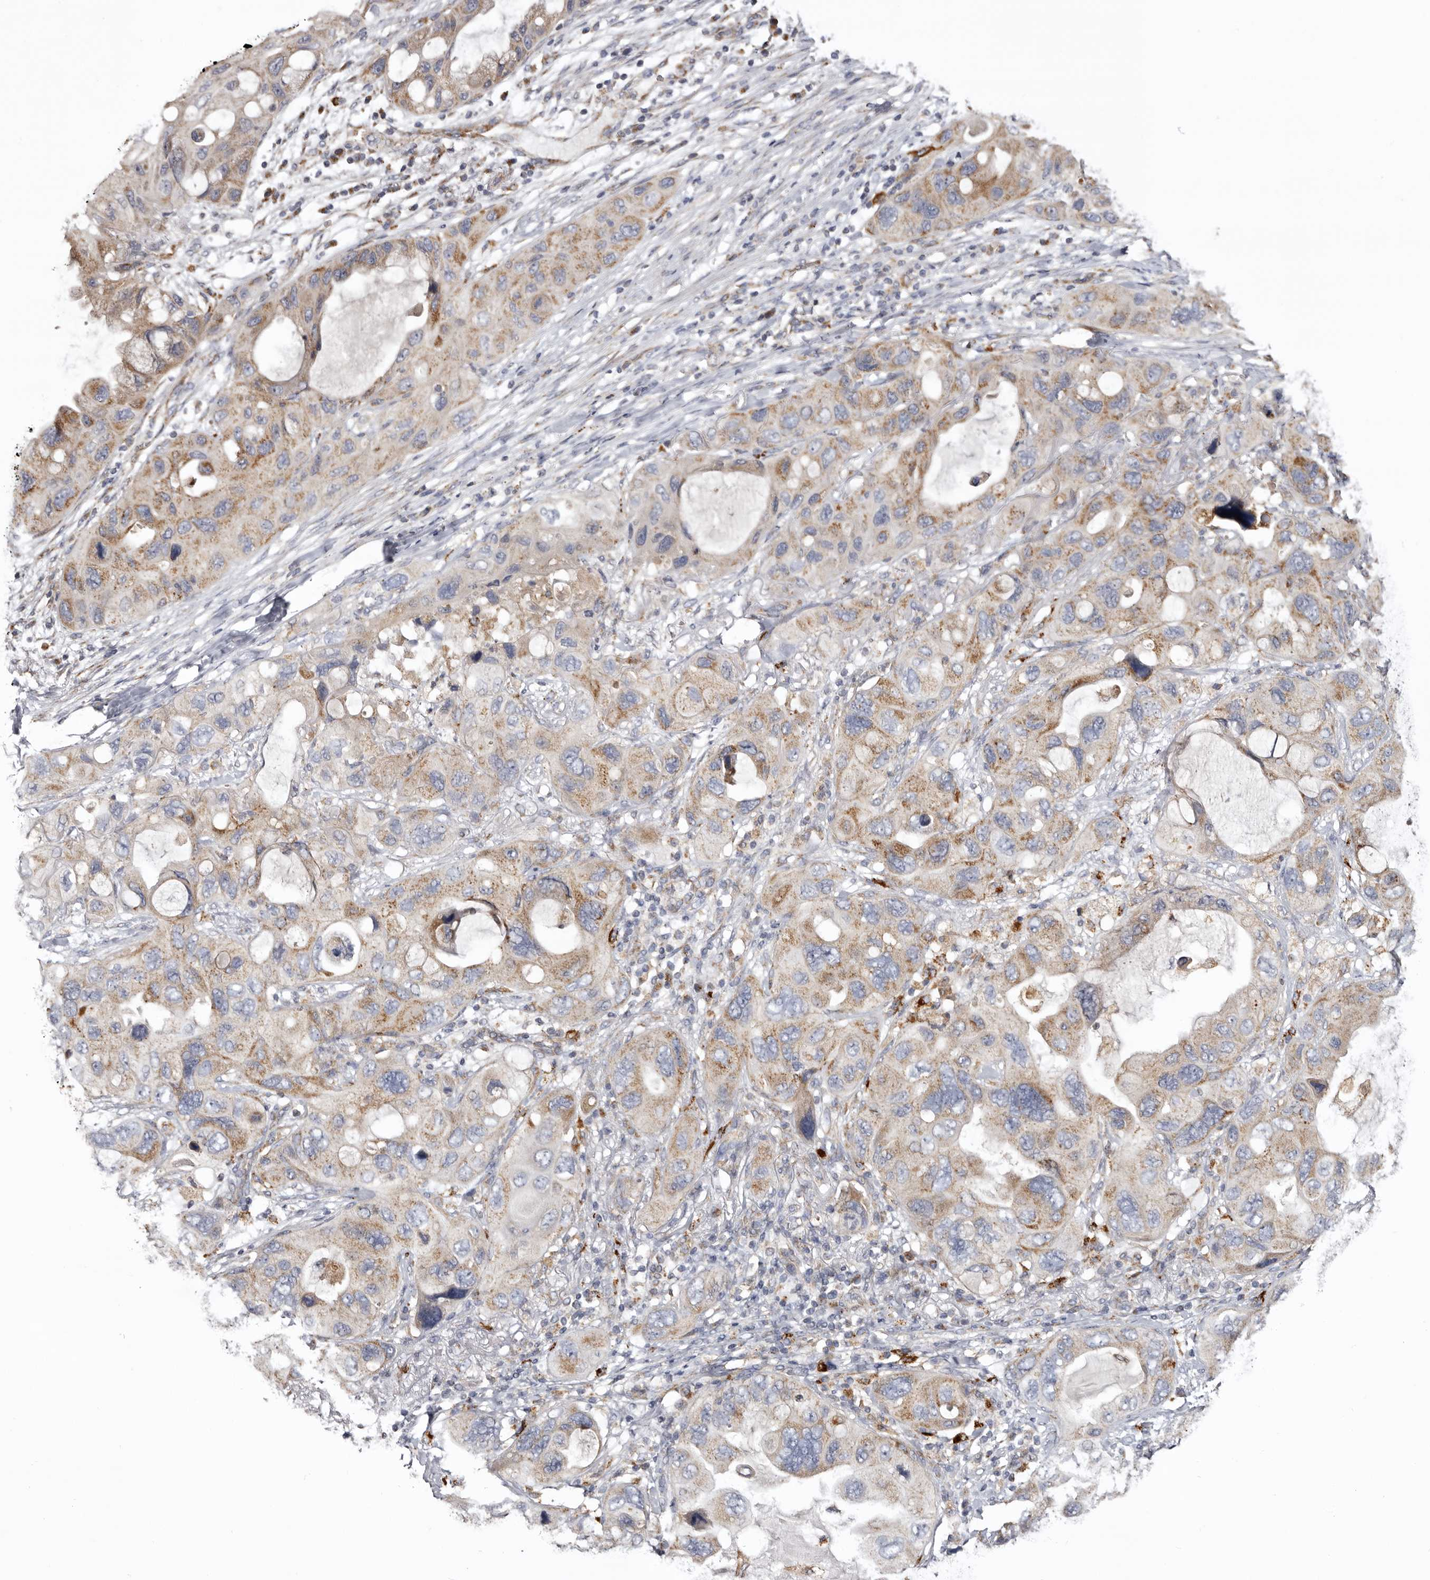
{"staining": {"intensity": "moderate", "quantity": ">75%", "location": "cytoplasmic/membranous"}, "tissue": "lung cancer", "cell_type": "Tumor cells", "image_type": "cancer", "snomed": [{"axis": "morphology", "description": "Squamous cell carcinoma, NOS"}, {"axis": "topography", "description": "Lung"}], "caption": "Immunohistochemistry (IHC) of human squamous cell carcinoma (lung) shows medium levels of moderate cytoplasmic/membranous positivity in approximately >75% of tumor cells.", "gene": "MECR", "patient": {"sex": "female", "age": 73}}